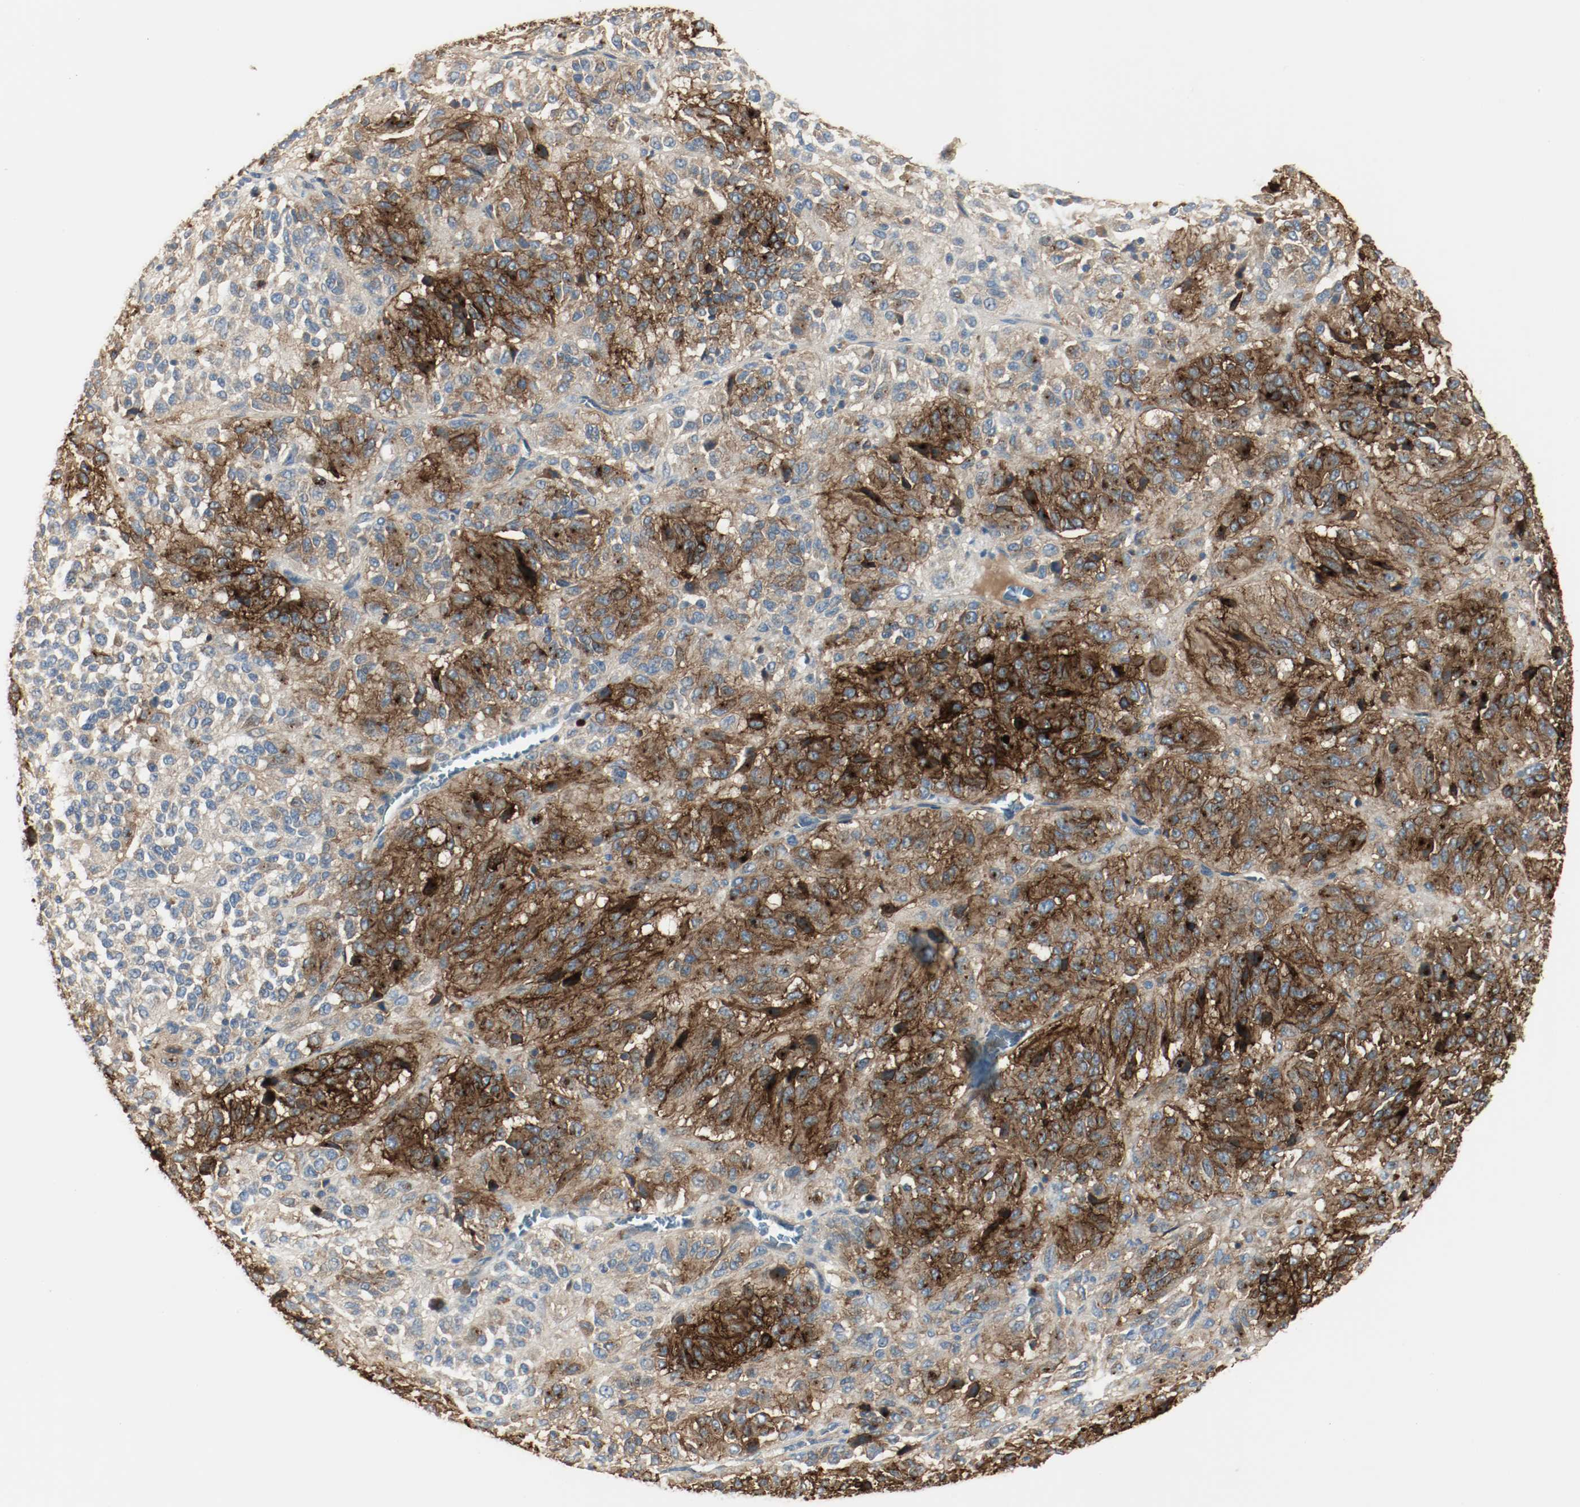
{"staining": {"intensity": "strong", "quantity": ">75%", "location": "cytoplasmic/membranous"}, "tissue": "melanoma", "cell_type": "Tumor cells", "image_type": "cancer", "snomed": [{"axis": "morphology", "description": "Malignant melanoma, Metastatic site"}, {"axis": "topography", "description": "Lung"}], "caption": "Tumor cells exhibit high levels of strong cytoplasmic/membranous staining in approximately >75% of cells in melanoma. The protein is shown in brown color, while the nuclei are stained blue.", "gene": "MELTF", "patient": {"sex": "male", "age": 64}}